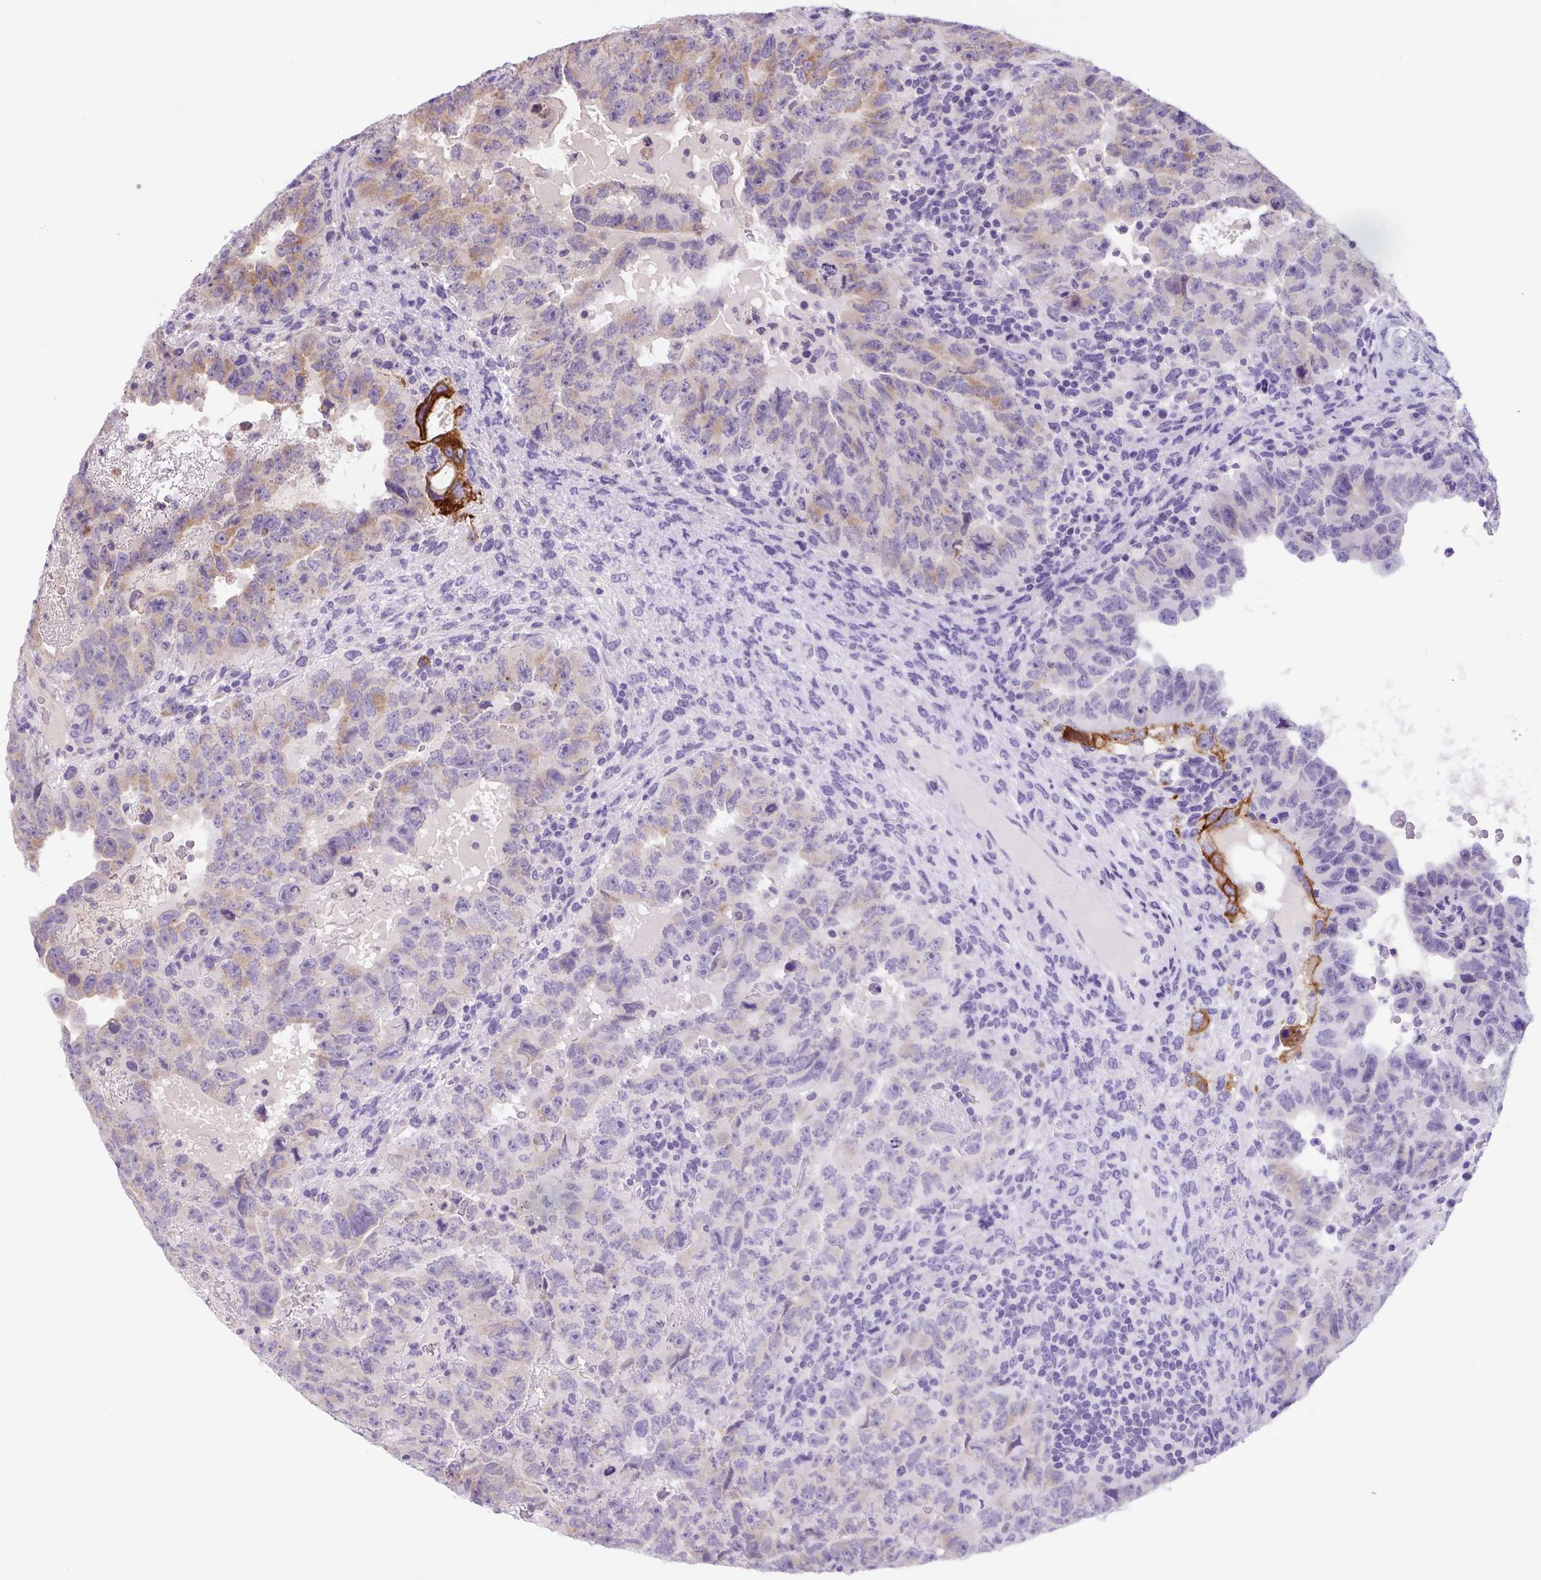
{"staining": {"intensity": "weak", "quantity": "<25%", "location": "cytoplasmic/membranous"}, "tissue": "testis cancer", "cell_type": "Tumor cells", "image_type": "cancer", "snomed": [{"axis": "morphology", "description": "Carcinoma, Embryonal, NOS"}, {"axis": "topography", "description": "Testis"}], "caption": "An IHC image of embryonal carcinoma (testis) is shown. There is no staining in tumor cells of embryonal carcinoma (testis).", "gene": "FZD5", "patient": {"sex": "male", "age": 24}}